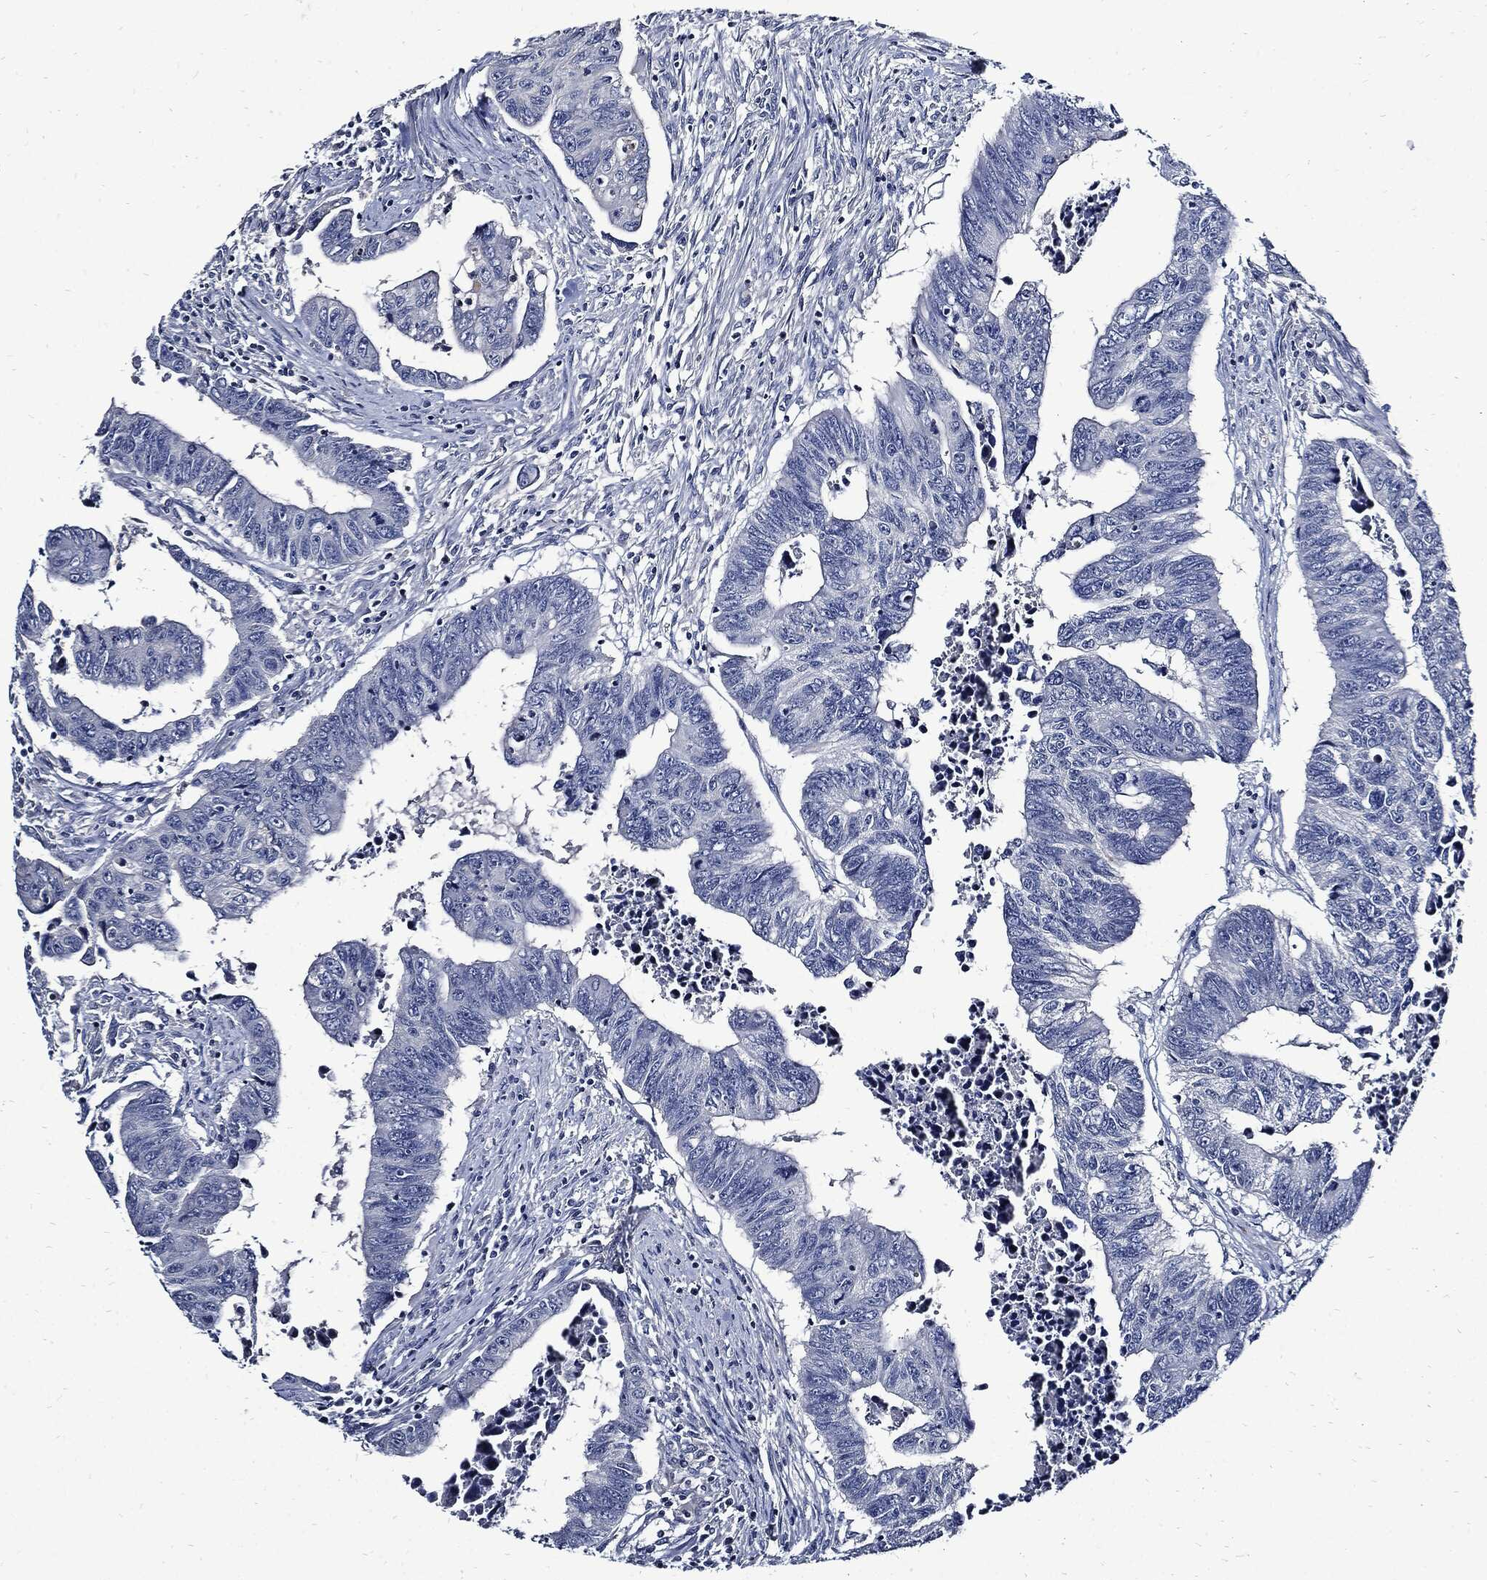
{"staining": {"intensity": "negative", "quantity": "none", "location": "none"}, "tissue": "colorectal cancer", "cell_type": "Tumor cells", "image_type": "cancer", "snomed": [{"axis": "morphology", "description": "Adenocarcinoma, NOS"}, {"axis": "topography", "description": "Rectum"}], "caption": "Immunohistochemical staining of colorectal cancer (adenocarcinoma) displays no significant staining in tumor cells.", "gene": "CPE", "patient": {"sex": "female", "age": 85}}